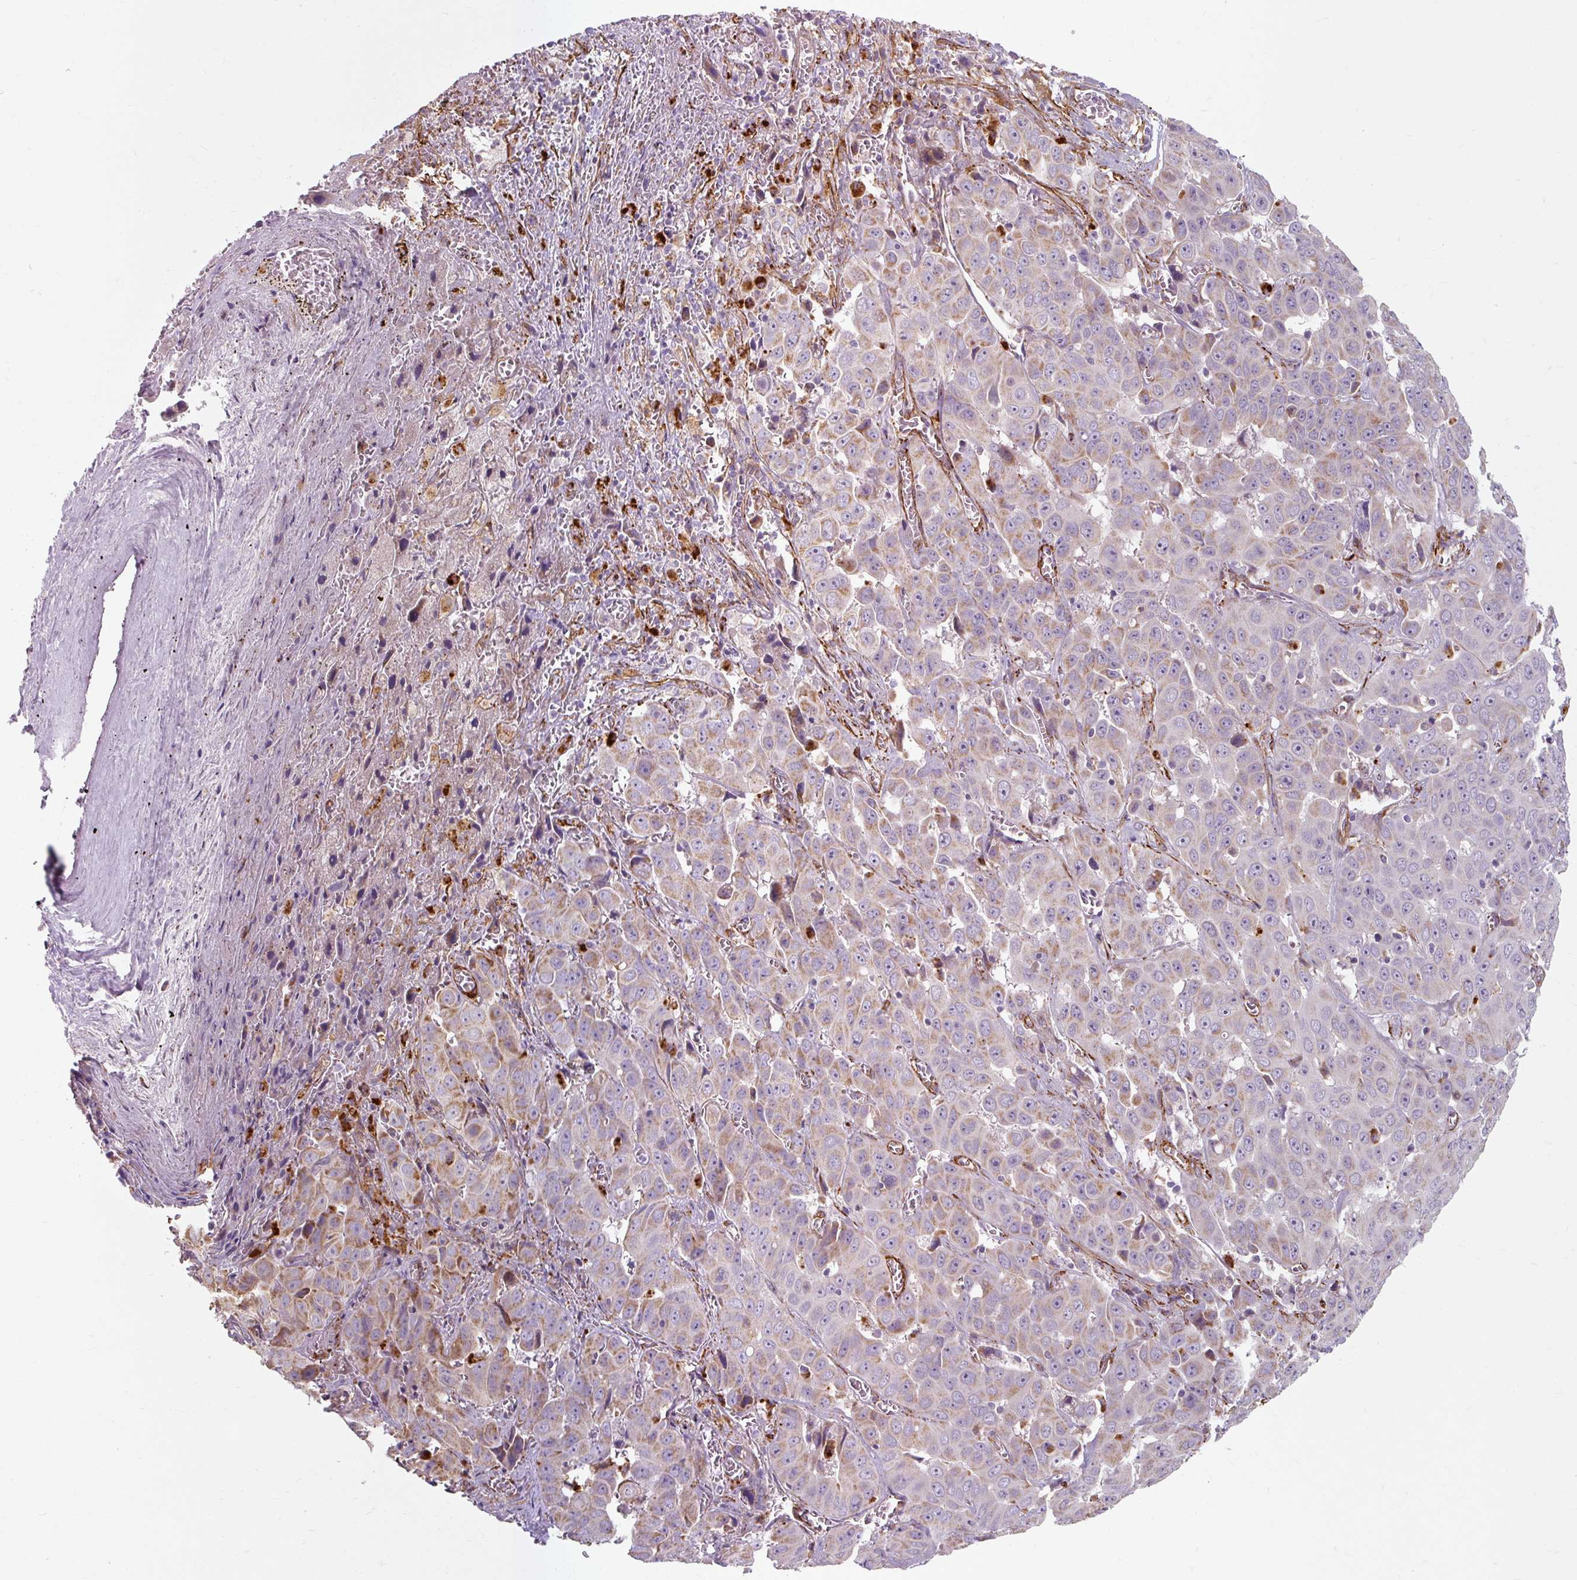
{"staining": {"intensity": "moderate", "quantity": "<25%", "location": "cytoplasmic/membranous"}, "tissue": "liver cancer", "cell_type": "Tumor cells", "image_type": "cancer", "snomed": [{"axis": "morphology", "description": "Cholangiocarcinoma"}, {"axis": "topography", "description": "Liver"}], "caption": "Liver cancer (cholangiocarcinoma) stained with DAB (3,3'-diaminobenzidine) immunohistochemistry demonstrates low levels of moderate cytoplasmic/membranous staining in about <25% of tumor cells.", "gene": "MRPS5", "patient": {"sex": "female", "age": 52}}